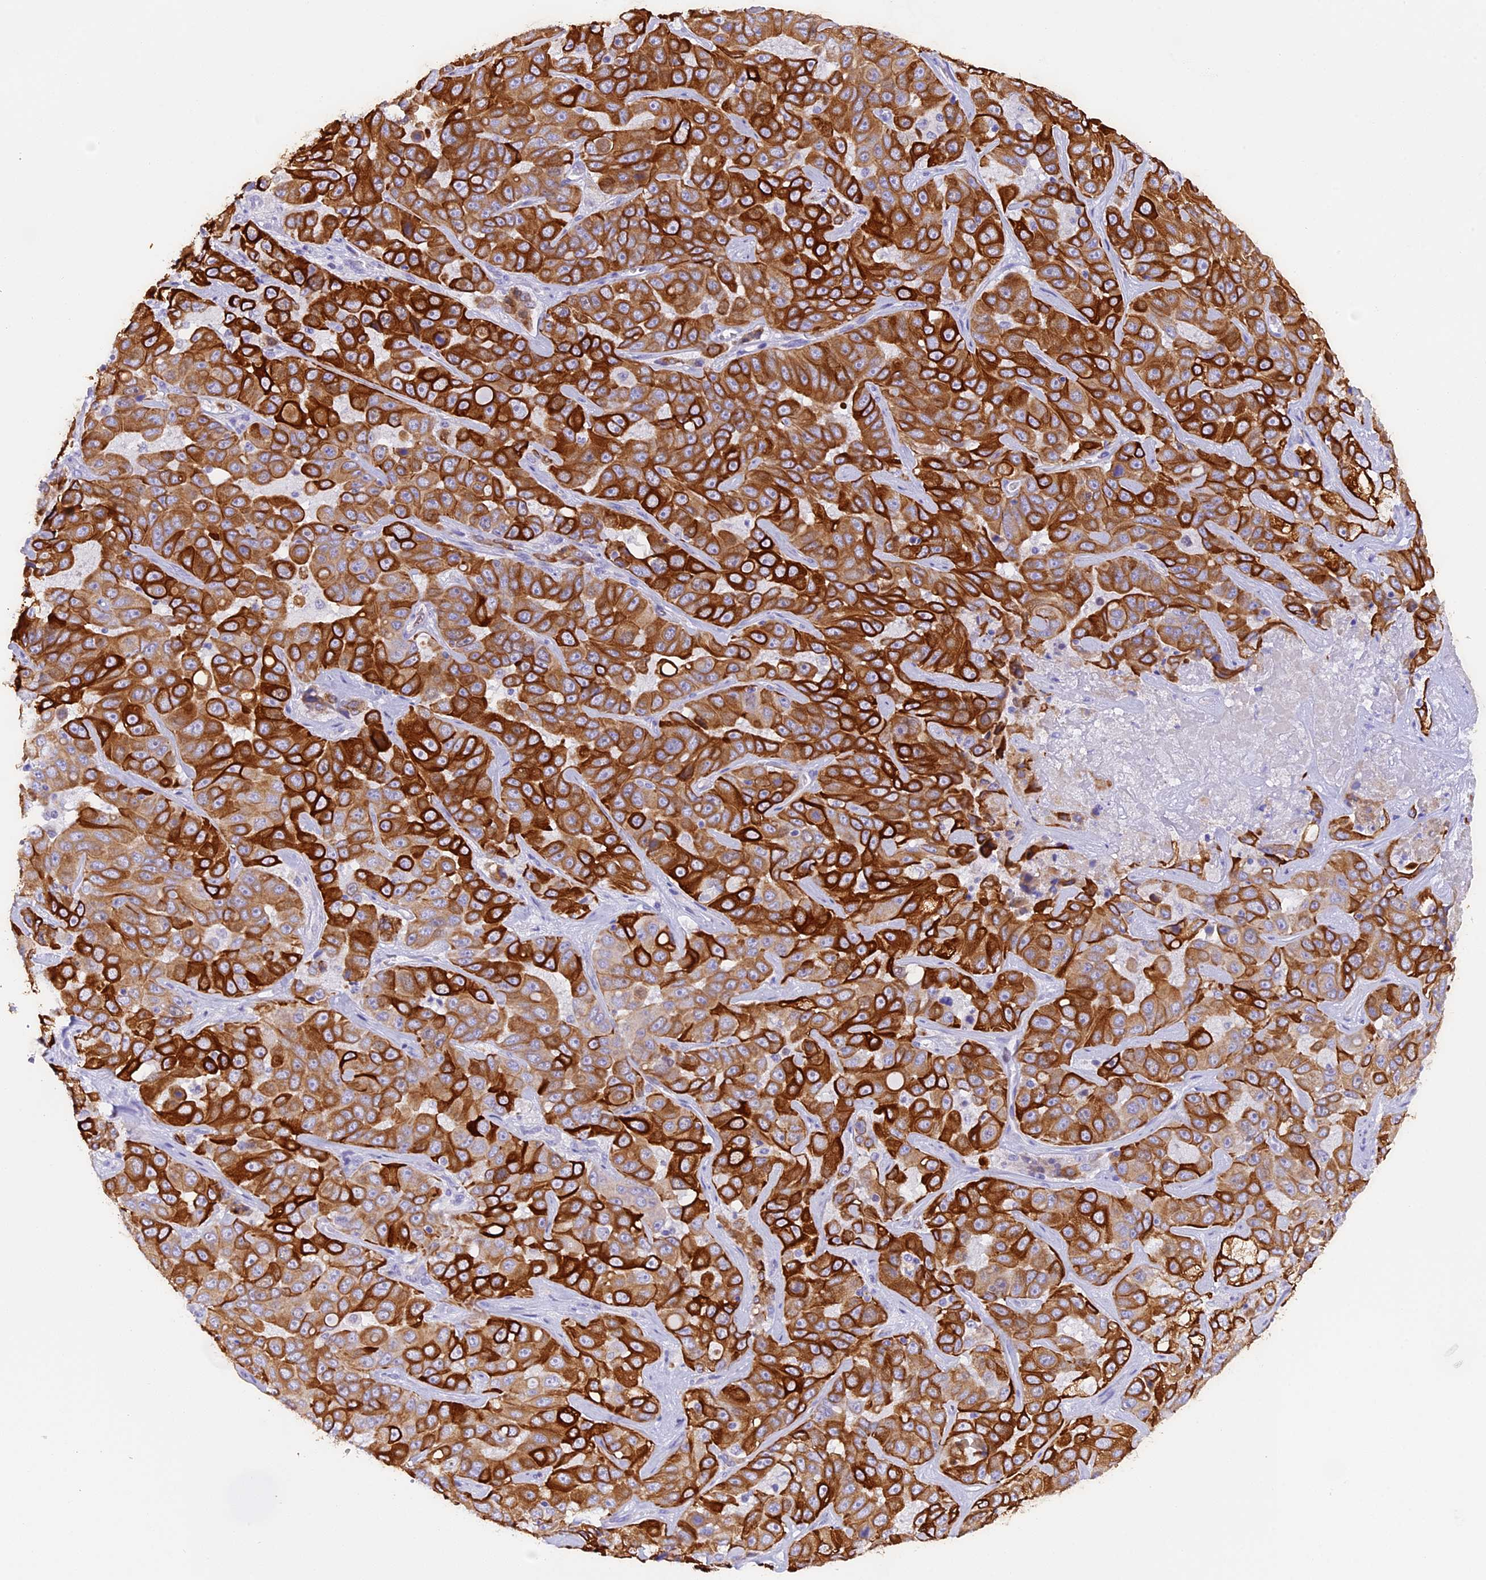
{"staining": {"intensity": "strong", "quantity": ">75%", "location": "cytoplasmic/membranous"}, "tissue": "liver cancer", "cell_type": "Tumor cells", "image_type": "cancer", "snomed": [{"axis": "morphology", "description": "Cholangiocarcinoma"}, {"axis": "topography", "description": "Liver"}], "caption": "Immunohistochemistry (IHC) staining of cholangiocarcinoma (liver), which displays high levels of strong cytoplasmic/membranous positivity in about >75% of tumor cells indicating strong cytoplasmic/membranous protein staining. The staining was performed using DAB (brown) for protein detection and nuclei were counterstained in hematoxylin (blue).", "gene": "PKIA", "patient": {"sex": "female", "age": 52}}